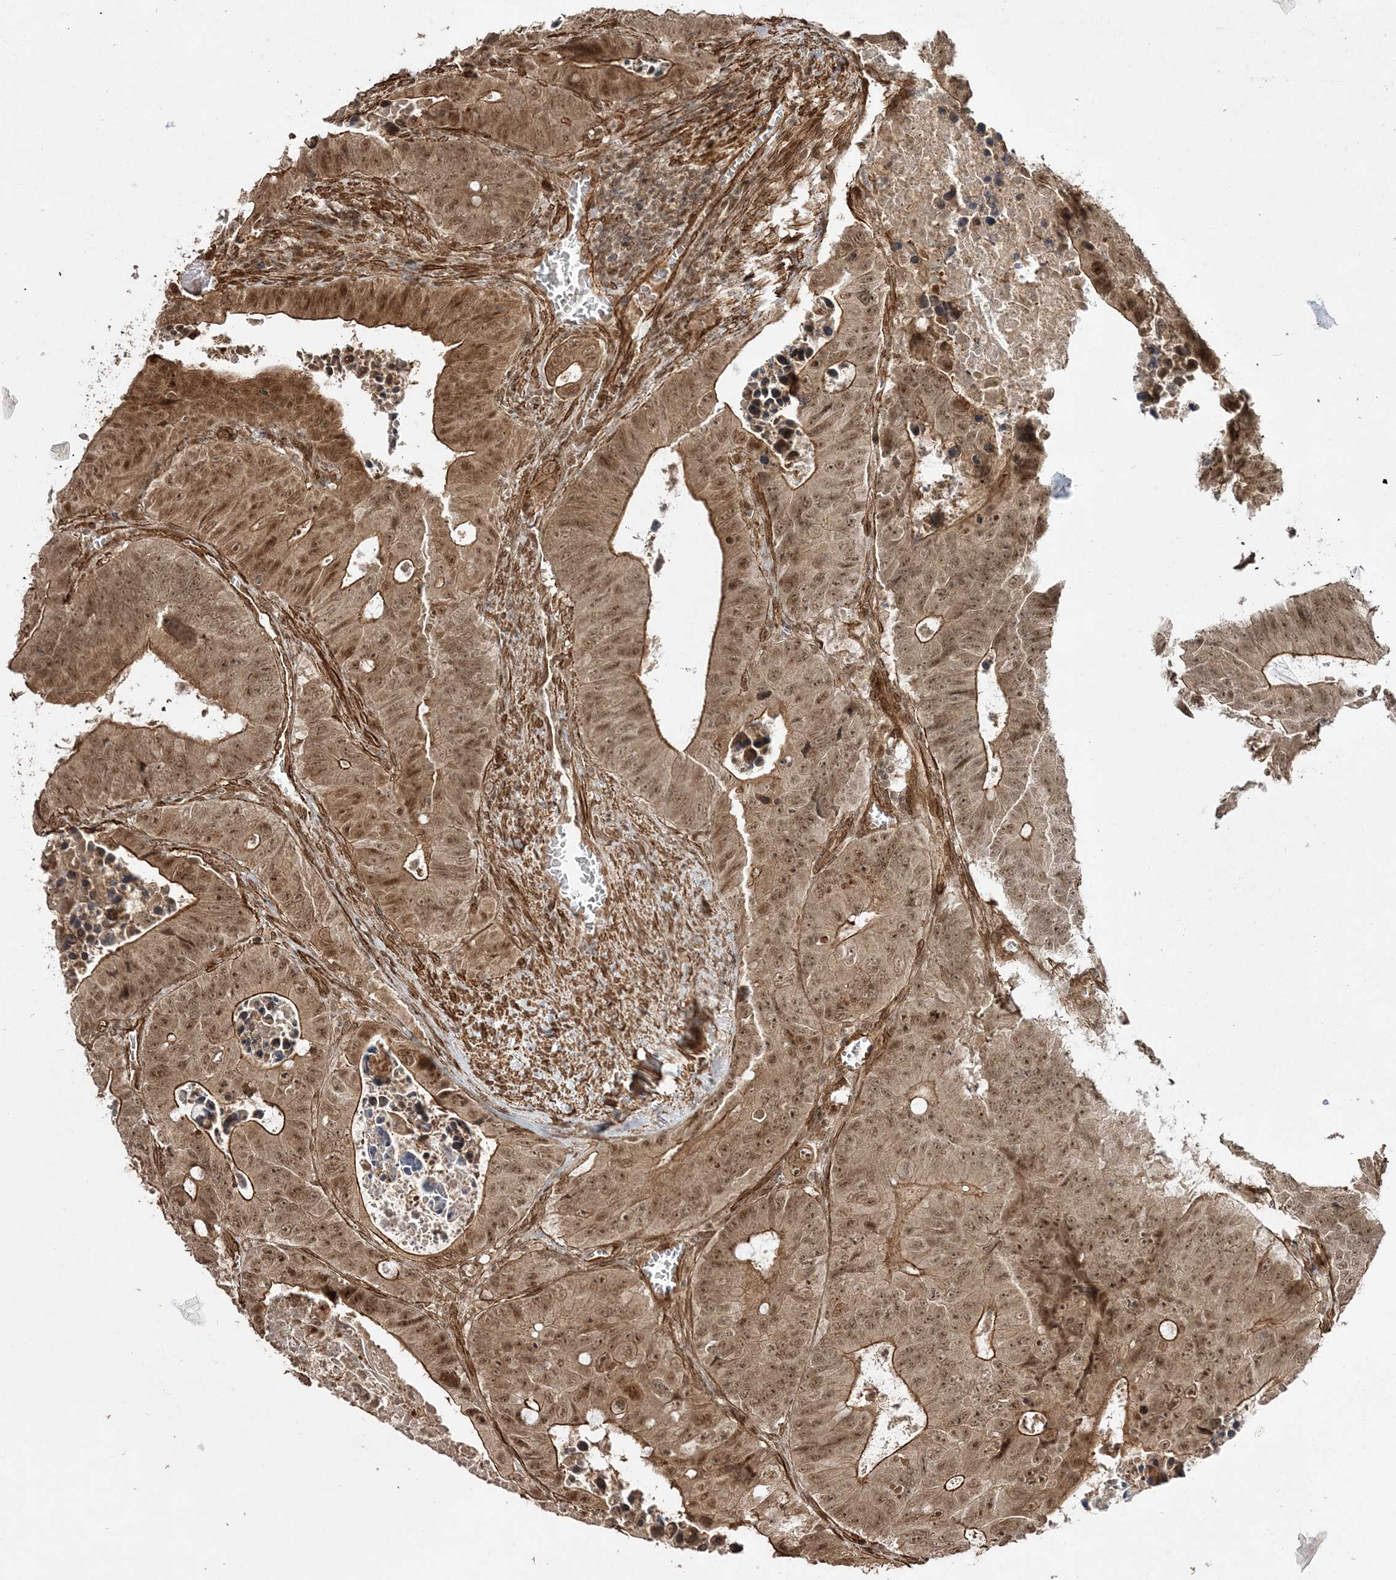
{"staining": {"intensity": "moderate", "quantity": ">75%", "location": "cytoplasmic/membranous,nuclear"}, "tissue": "colorectal cancer", "cell_type": "Tumor cells", "image_type": "cancer", "snomed": [{"axis": "morphology", "description": "Adenocarcinoma, NOS"}, {"axis": "topography", "description": "Colon"}], "caption": "Colorectal cancer (adenocarcinoma) stained with a protein marker shows moderate staining in tumor cells.", "gene": "ETAA1", "patient": {"sex": "male", "age": 87}}